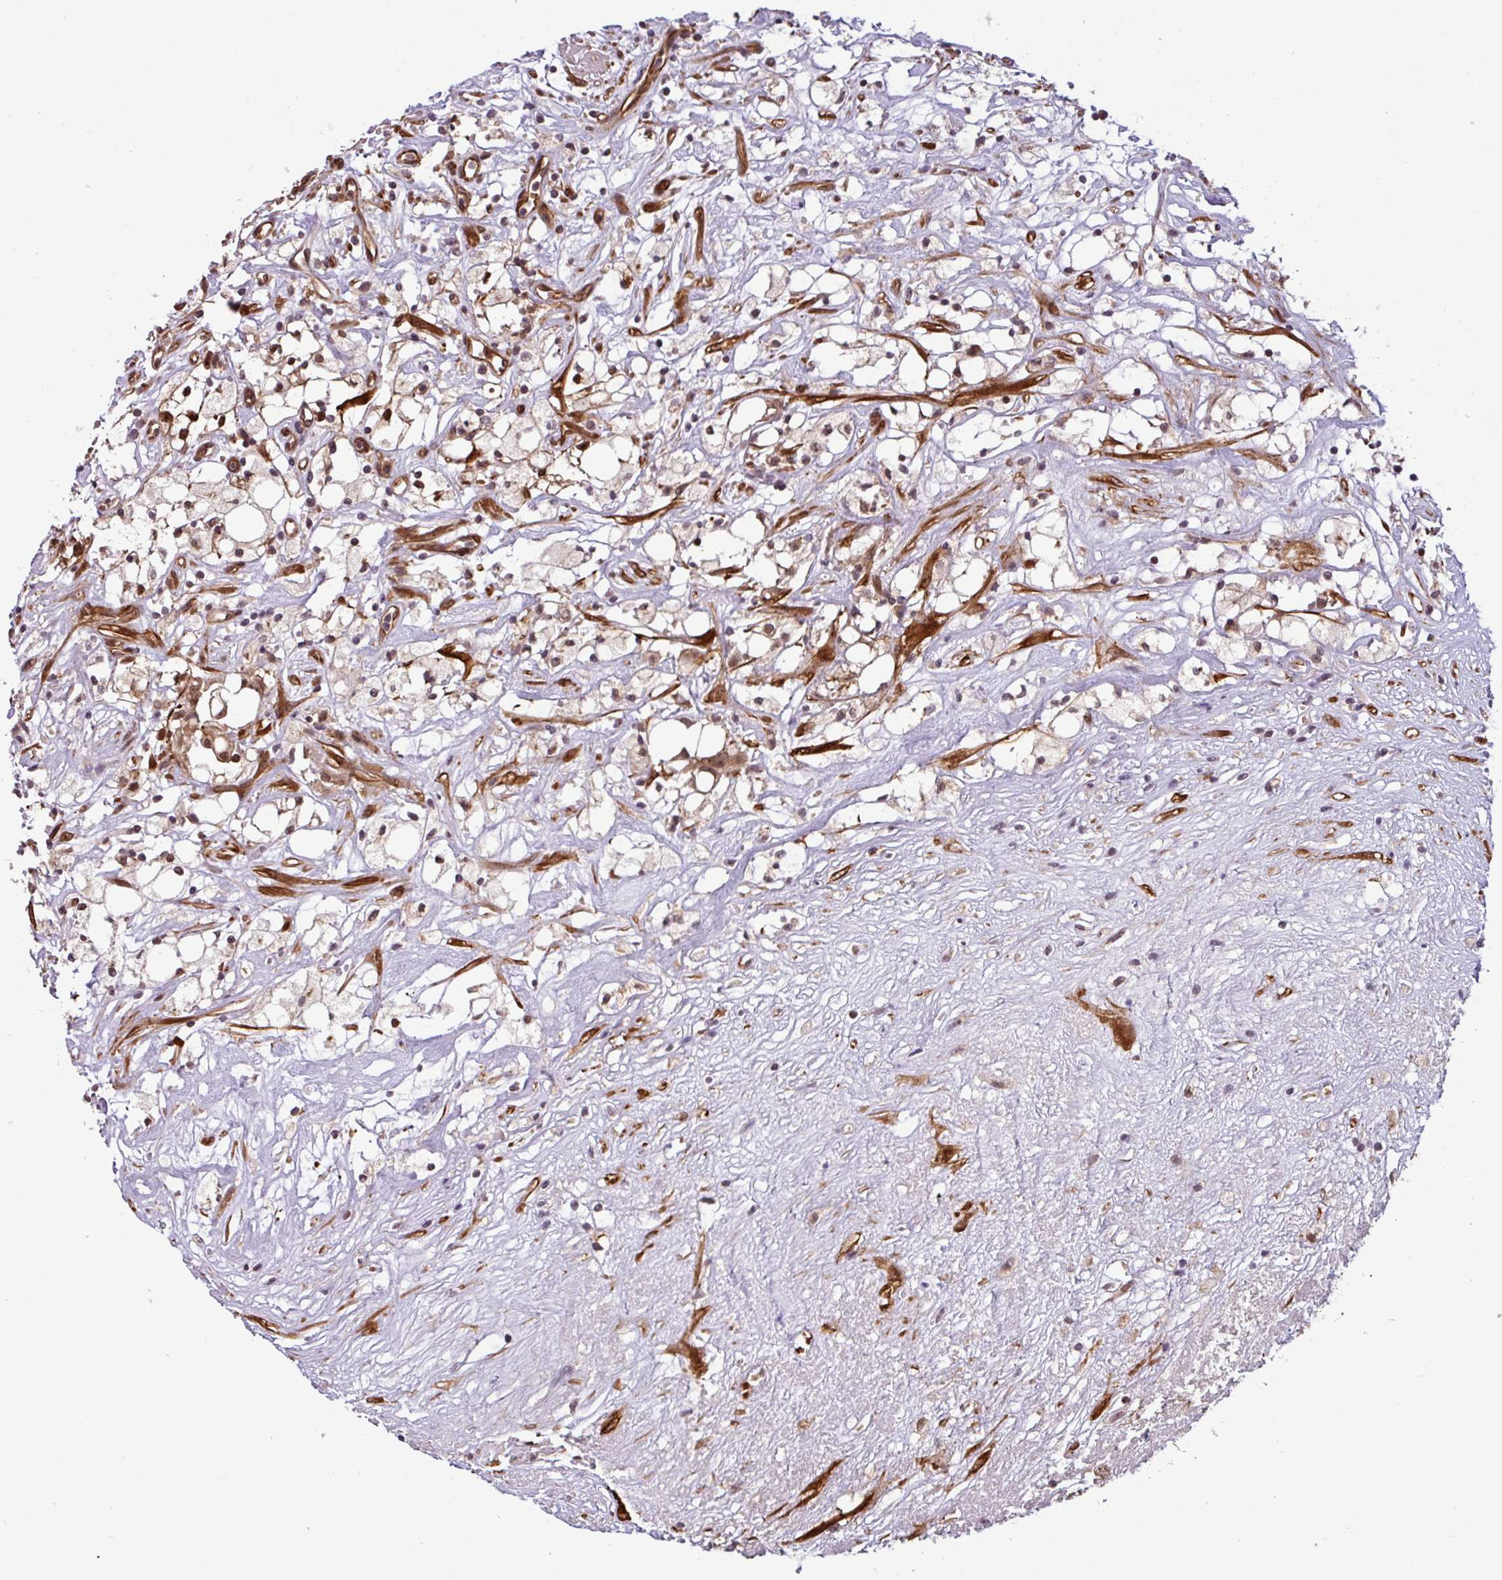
{"staining": {"intensity": "weak", "quantity": "25%-75%", "location": "cytoplasmic/membranous,nuclear"}, "tissue": "renal cancer", "cell_type": "Tumor cells", "image_type": "cancer", "snomed": [{"axis": "morphology", "description": "Adenocarcinoma, NOS"}, {"axis": "topography", "description": "Kidney"}], "caption": "The immunohistochemical stain labels weak cytoplasmic/membranous and nuclear expression in tumor cells of renal cancer (adenocarcinoma) tissue. The protein is shown in brown color, while the nuclei are stained blue.", "gene": "C7orf50", "patient": {"sex": "male", "age": 59}}